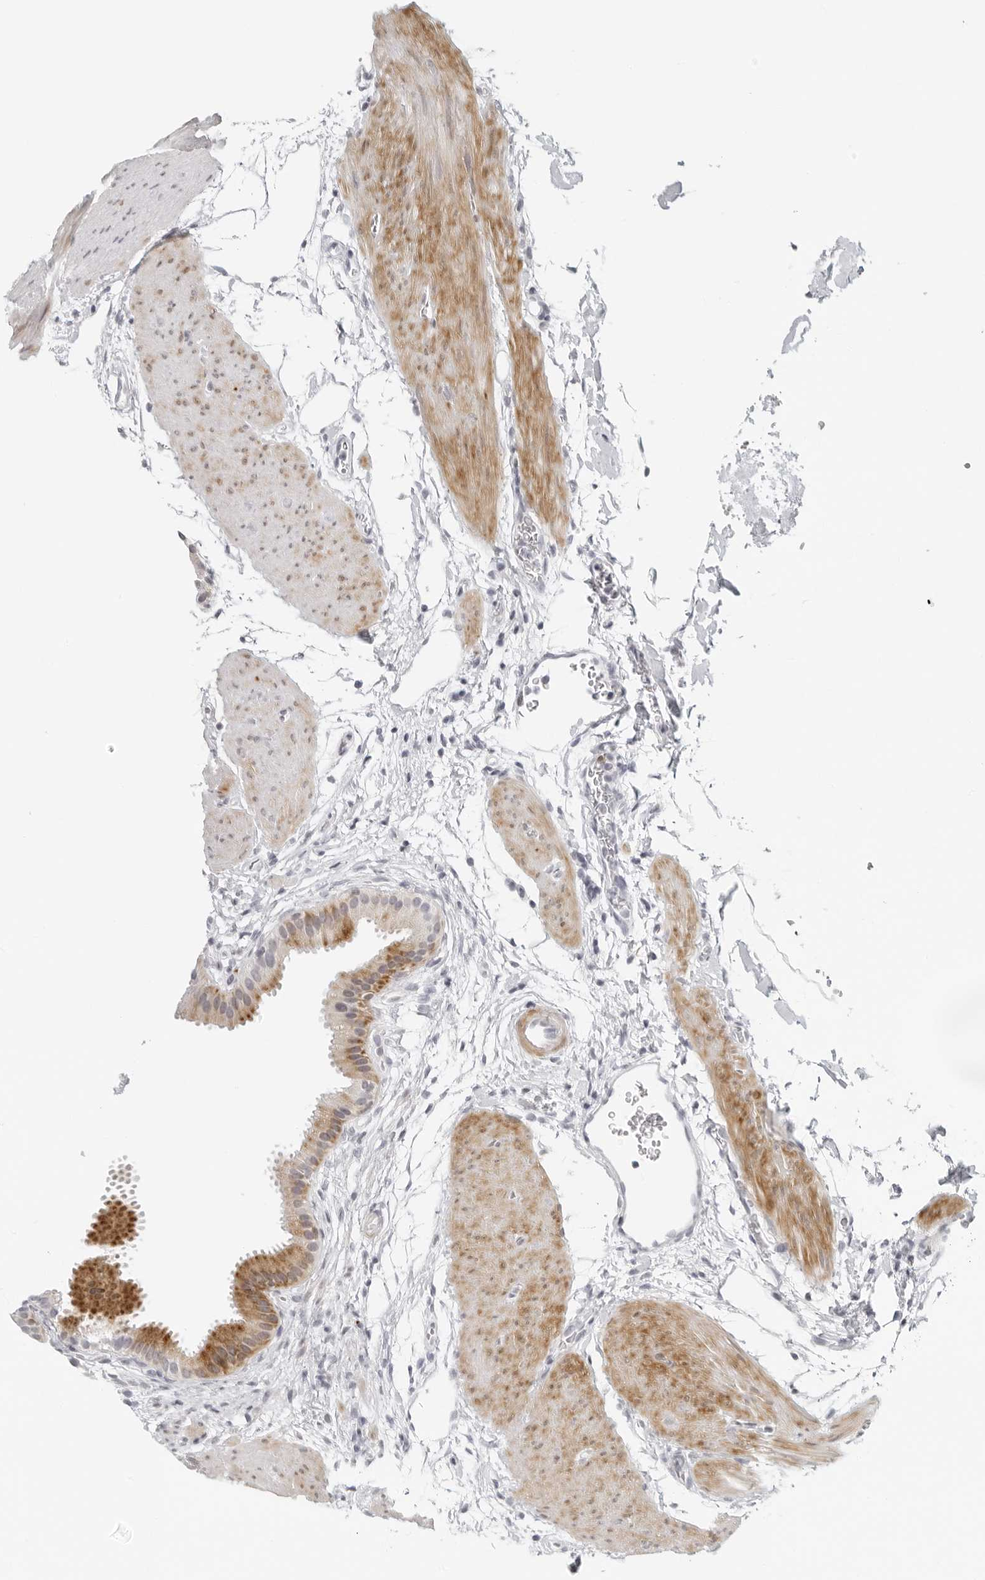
{"staining": {"intensity": "moderate", "quantity": ">75%", "location": "cytoplasmic/membranous"}, "tissue": "gallbladder", "cell_type": "Glandular cells", "image_type": "normal", "snomed": [{"axis": "morphology", "description": "Normal tissue, NOS"}, {"axis": "topography", "description": "Gallbladder"}], "caption": "Gallbladder stained with IHC exhibits moderate cytoplasmic/membranous staining in approximately >75% of glandular cells.", "gene": "RPS6KC1", "patient": {"sex": "female", "age": 64}}